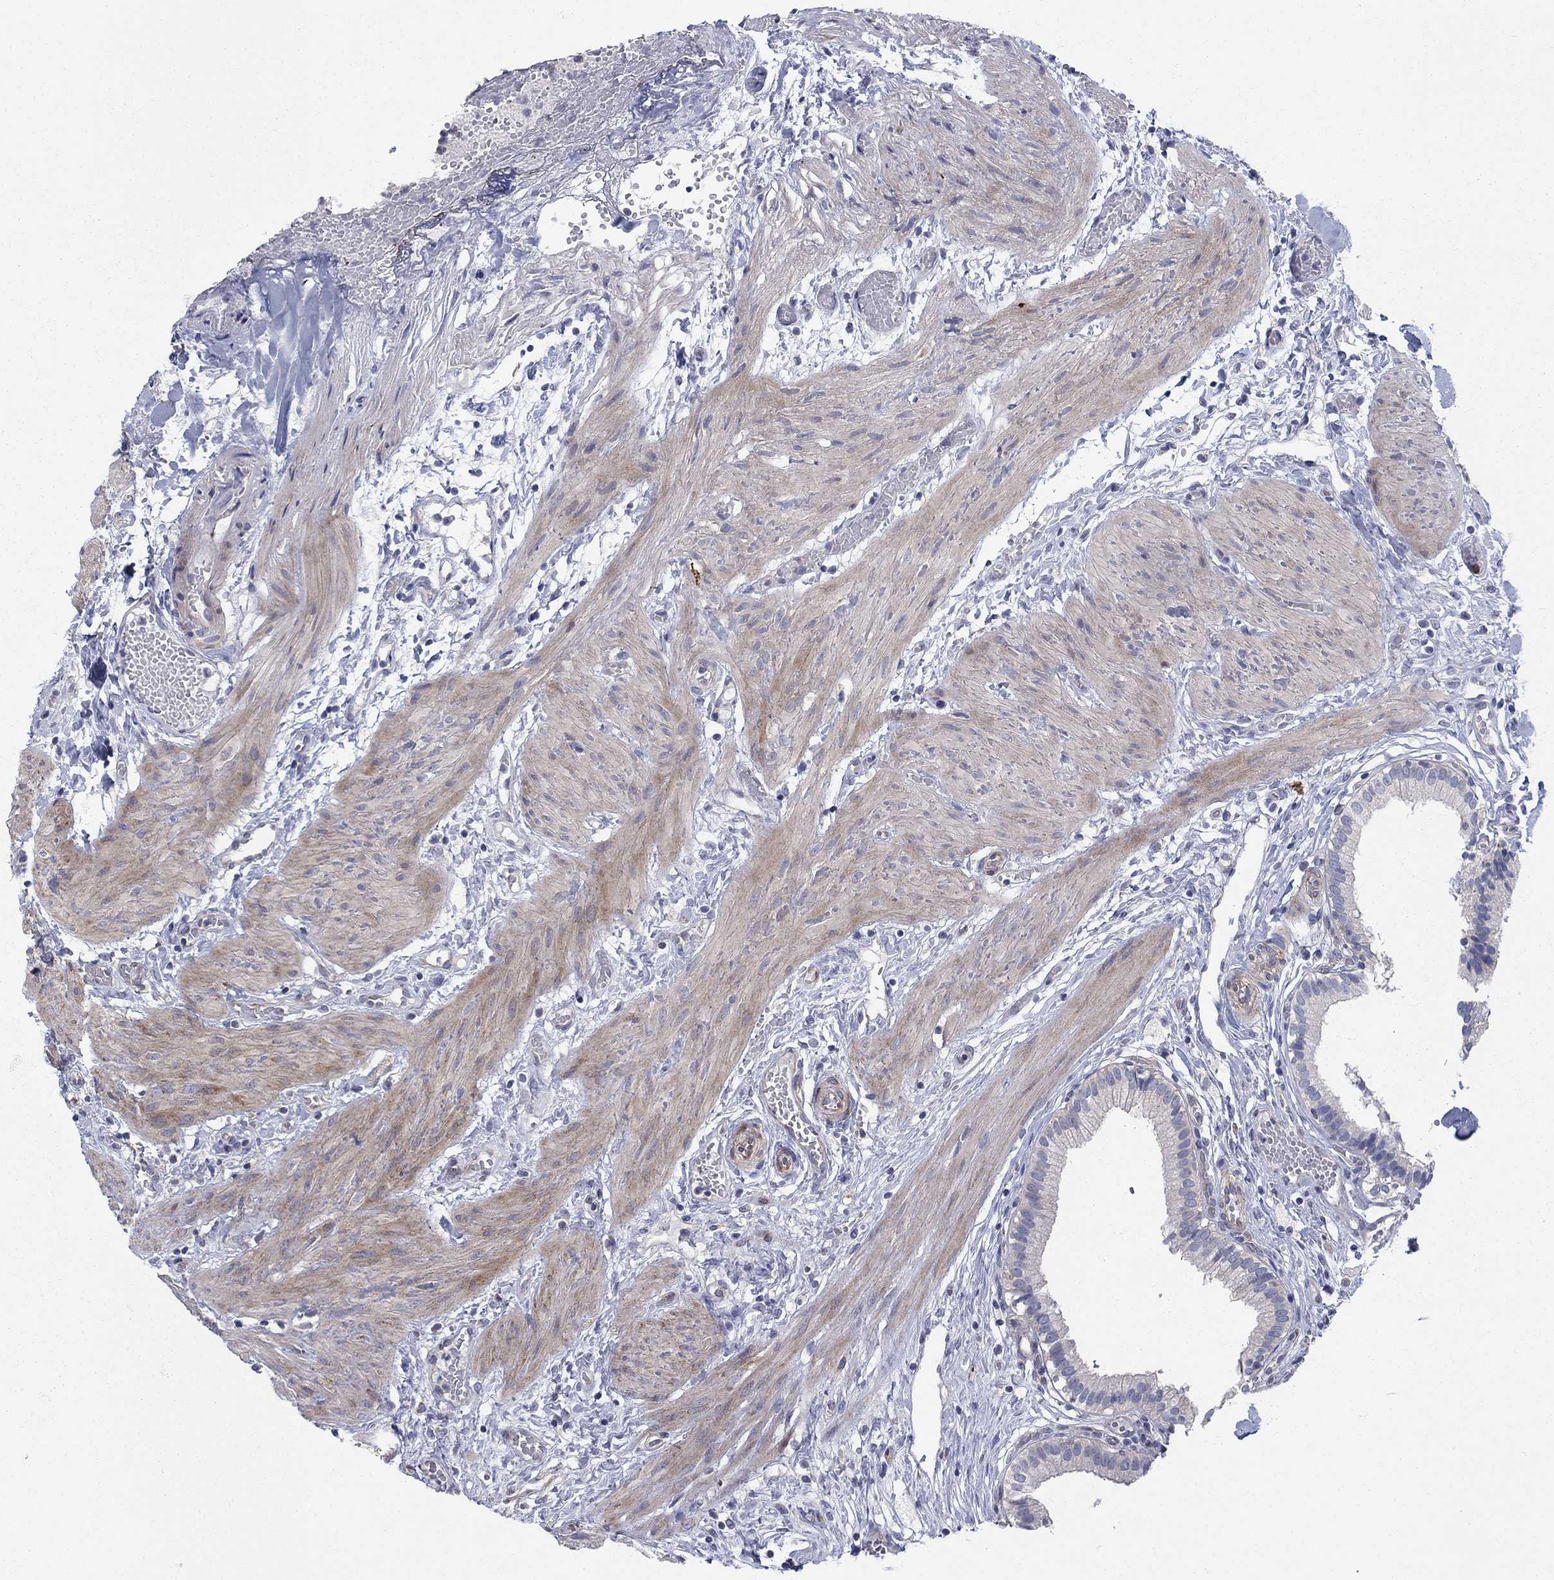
{"staining": {"intensity": "negative", "quantity": "none", "location": "none"}, "tissue": "gallbladder", "cell_type": "Glandular cells", "image_type": "normal", "snomed": [{"axis": "morphology", "description": "Normal tissue, NOS"}, {"axis": "topography", "description": "Gallbladder"}], "caption": "Gallbladder stained for a protein using IHC displays no staining glandular cells.", "gene": "FXR1", "patient": {"sex": "female", "age": 24}}